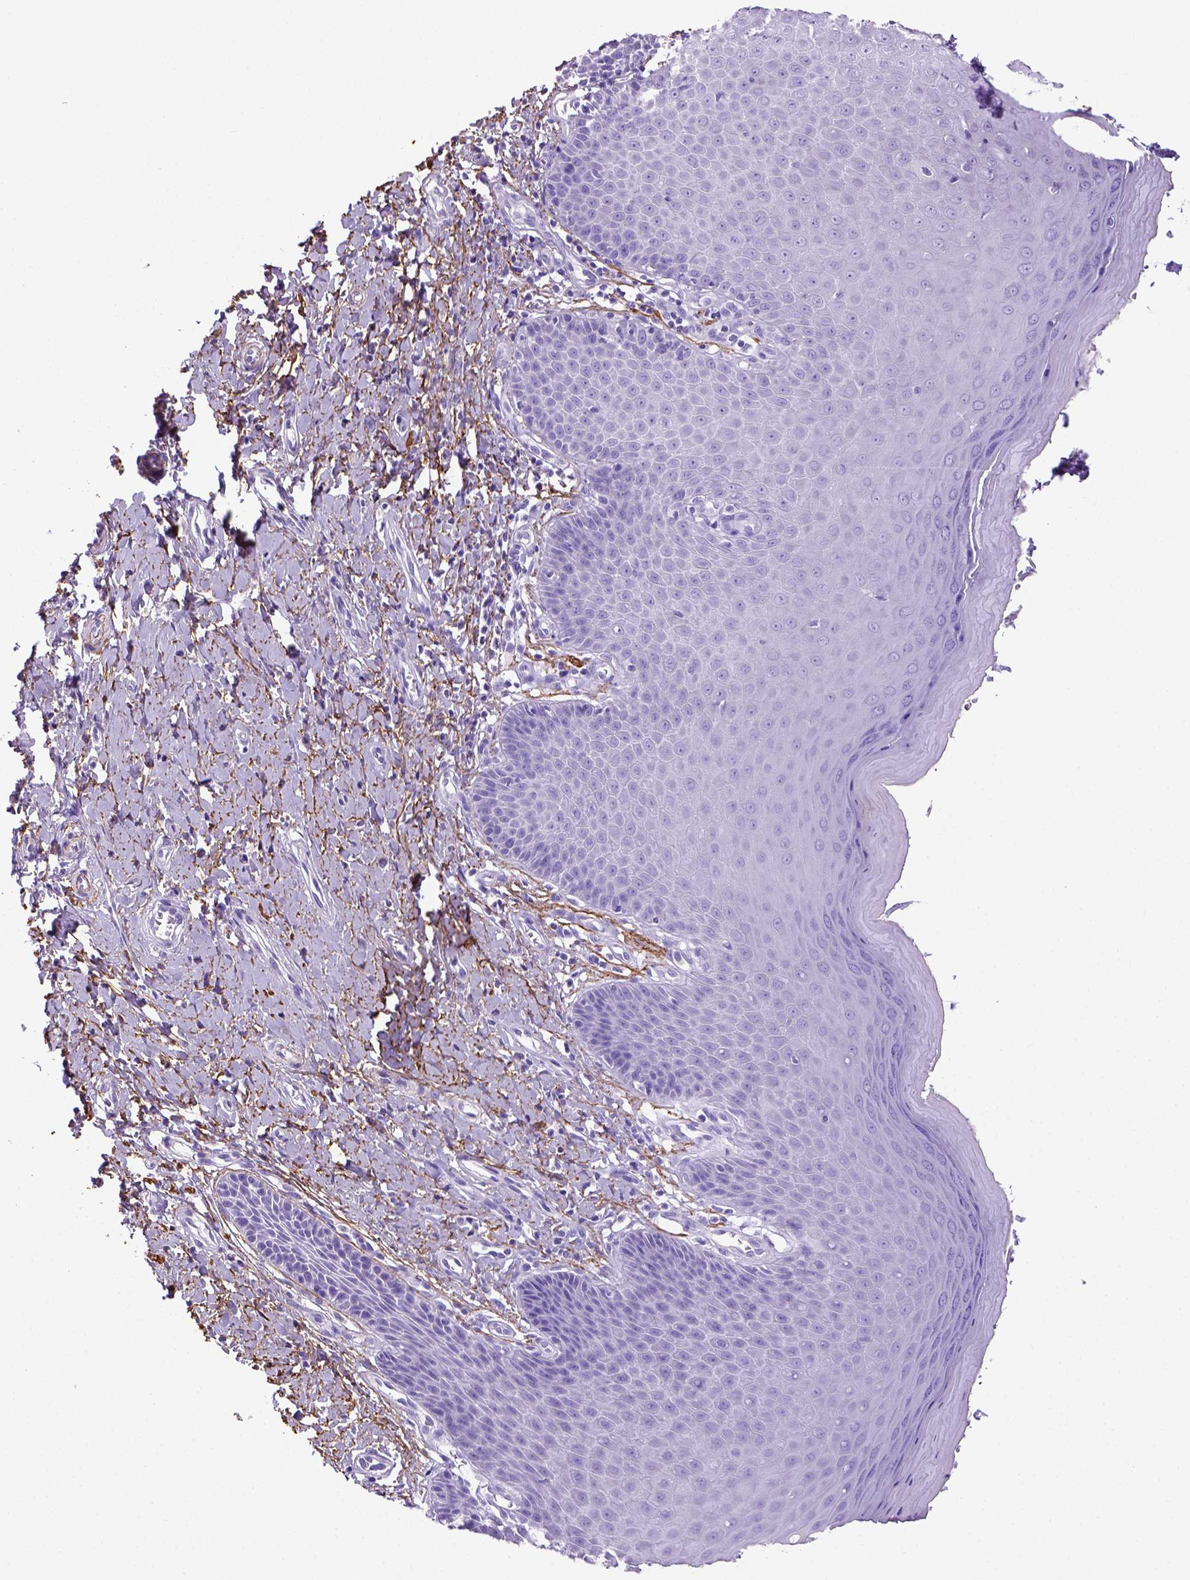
{"staining": {"intensity": "negative", "quantity": "none", "location": "none"}, "tissue": "vagina", "cell_type": "Squamous epithelial cells", "image_type": "normal", "snomed": [{"axis": "morphology", "description": "Normal tissue, NOS"}, {"axis": "topography", "description": "Vagina"}], "caption": "DAB (3,3'-diaminobenzidine) immunohistochemical staining of unremarkable vagina demonstrates no significant expression in squamous epithelial cells. (DAB immunohistochemistry visualized using brightfield microscopy, high magnification).", "gene": "SIRPD", "patient": {"sex": "female", "age": 83}}